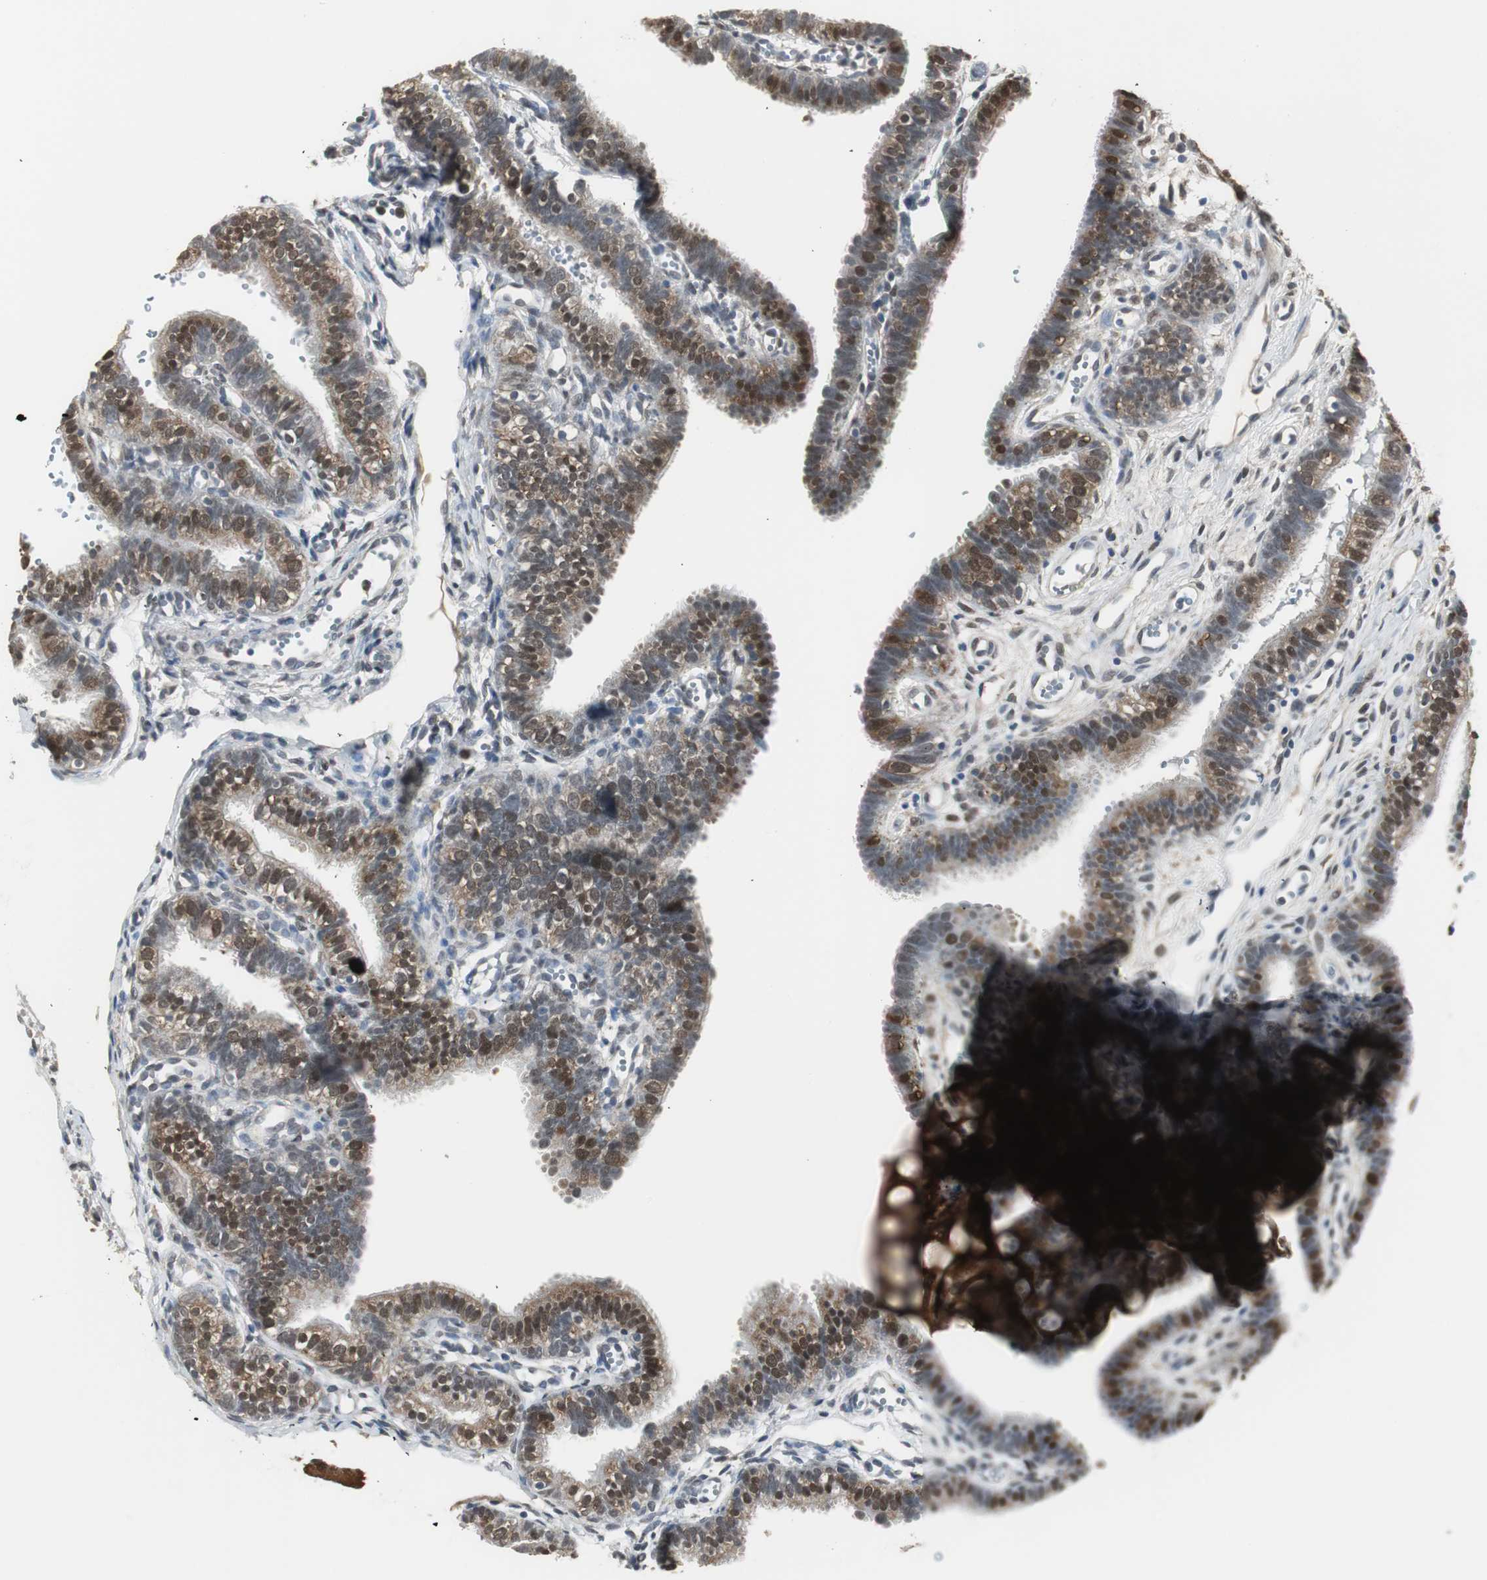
{"staining": {"intensity": "strong", "quantity": "25%-75%", "location": "cytoplasmic/membranous,nuclear"}, "tissue": "fallopian tube", "cell_type": "Glandular cells", "image_type": "normal", "snomed": [{"axis": "morphology", "description": "Normal tissue, NOS"}, {"axis": "topography", "description": "Fallopian tube"}, {"axis": "topography", "description": "Placenta"}], "caption": "Normal fallopian tube was stained to show a protein in brown. There is high levels of strong cytoplasmic/membranous,nuclear expression in approximately 25%-75% of glandular cells. The protein is stained brown, and the nuclei are stained in blue (DAB (3,3'-diaminobenzidine) IHC with brightfield microscopy, high magnification).", "gene": "PLIN3", "patient": {"sex": "female", "age": 34}}